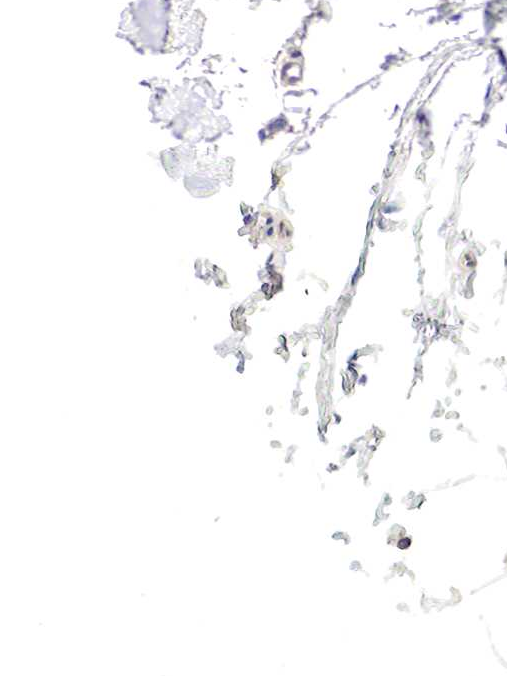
{"staining": {"intensity": "negative", "quantity": "none", "location": "none"}, "tissue": "adipose tissue", "cell_type": "Adipocytes", "image_type": "normal", "snomed": [{"axis": "morphology", "description": "Normal tissue, NOS"}, {"axis": "topography", "description": "Breast"}], "caption": "High magnification brightfield microscopy of unremarkable adipose tissue stained with DAB (3,3'-diaminobenzidine) (brown) and counterstained with hematoxylin (blue): adipocytes show no significant positivity. (DAB (3,3'-diaminobenzidine) IHC visualized using brightfield microscopy, high magnification).", "gene": "GATA1", "patient": {"sex": "female", "age": 45}}